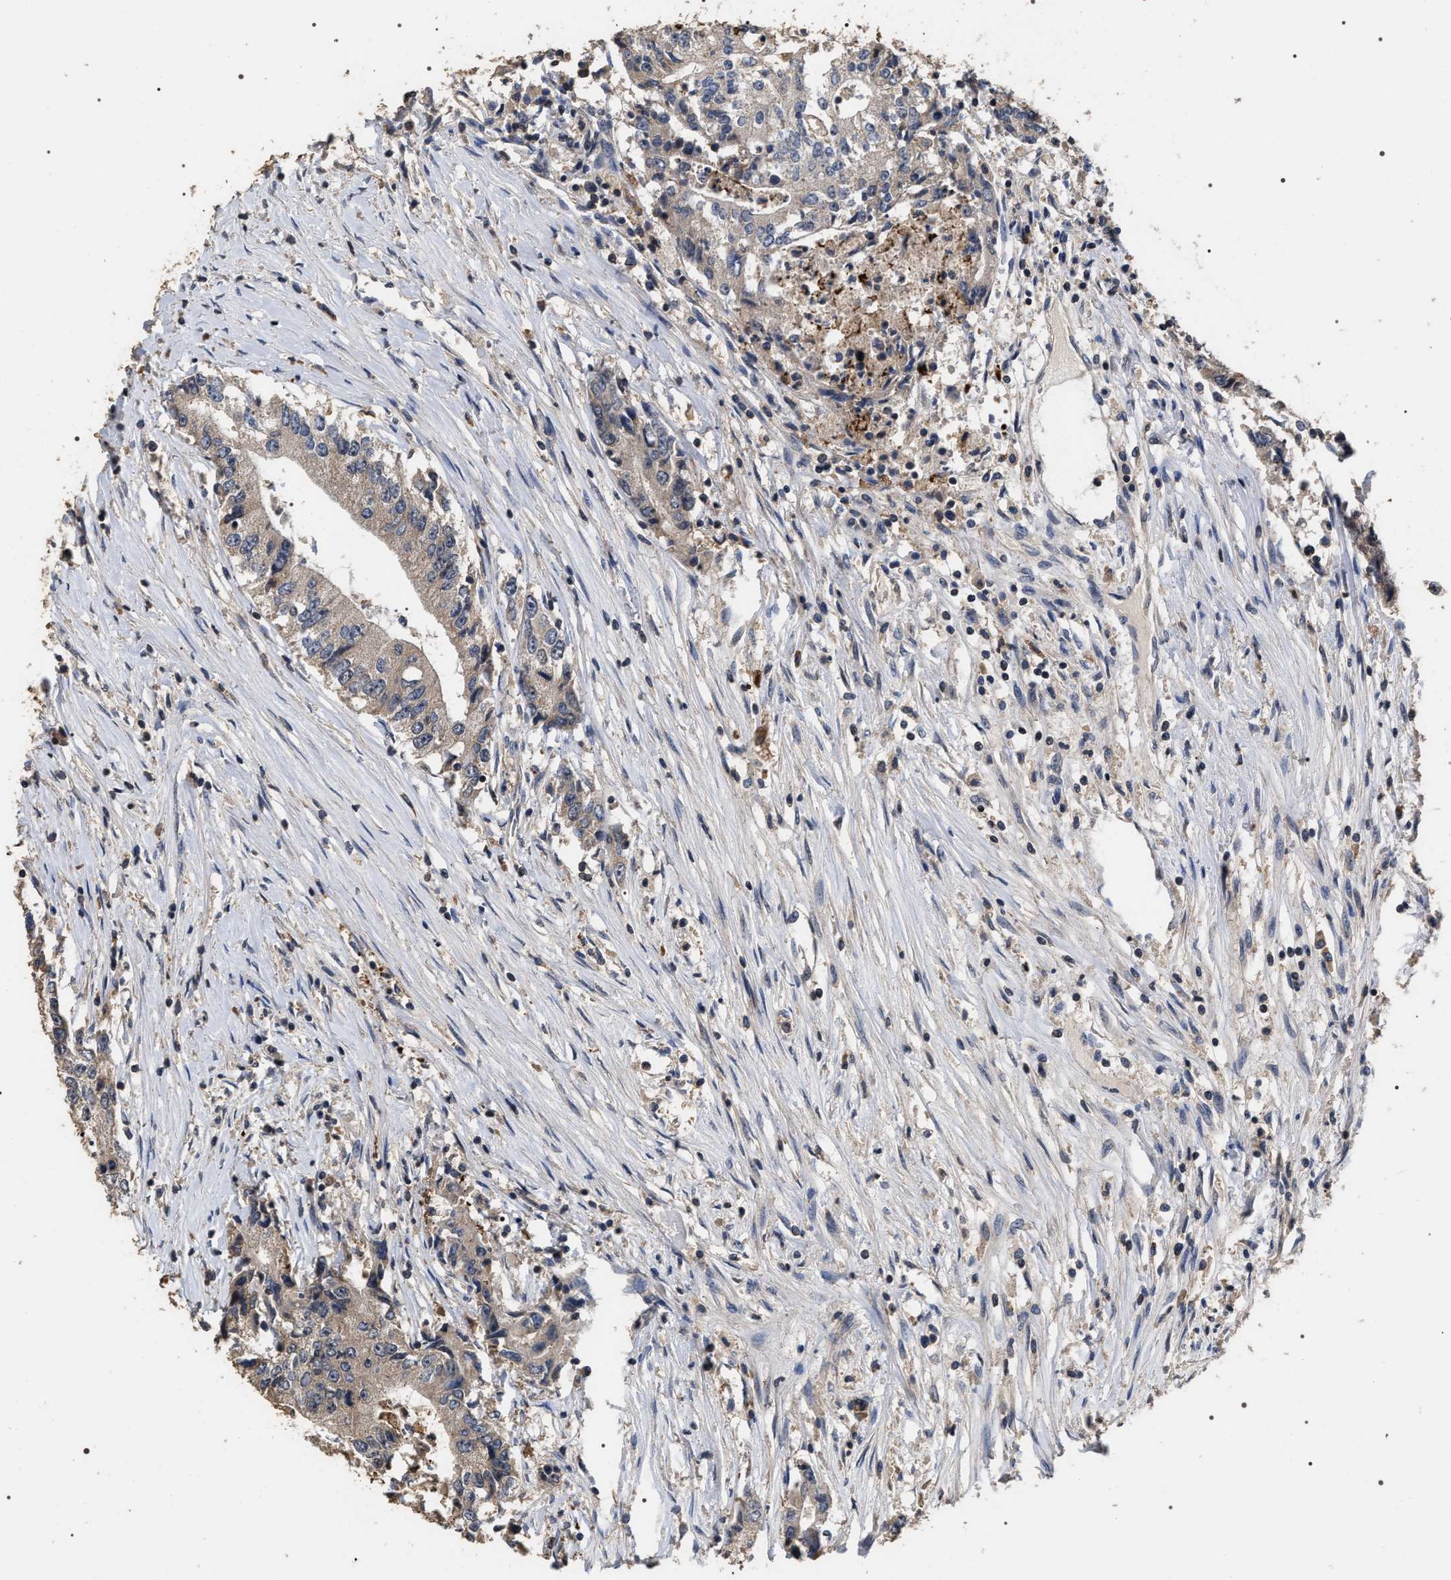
{"staining": {"intensity": "weak", "quantity": "<25%", "location": "cytoplasmic/membranous"}, "tissue": "colorectal cancer", "cell_type": "Tumor cells", "image_type": "cancer", "snomed": [{"axis": "morphology", "description": "Adenocarcinoma, NOS"}, {"axis": "topography", "description": "Colon"}], "caption": "Adenocarcinoma (colorectal) was stained to show a protein in brown. There is no significant staining in tumor cells. Nuclei are stained in blue.", "gene": "UPF3A", "patient": {"sex": "female", "age": 77}}